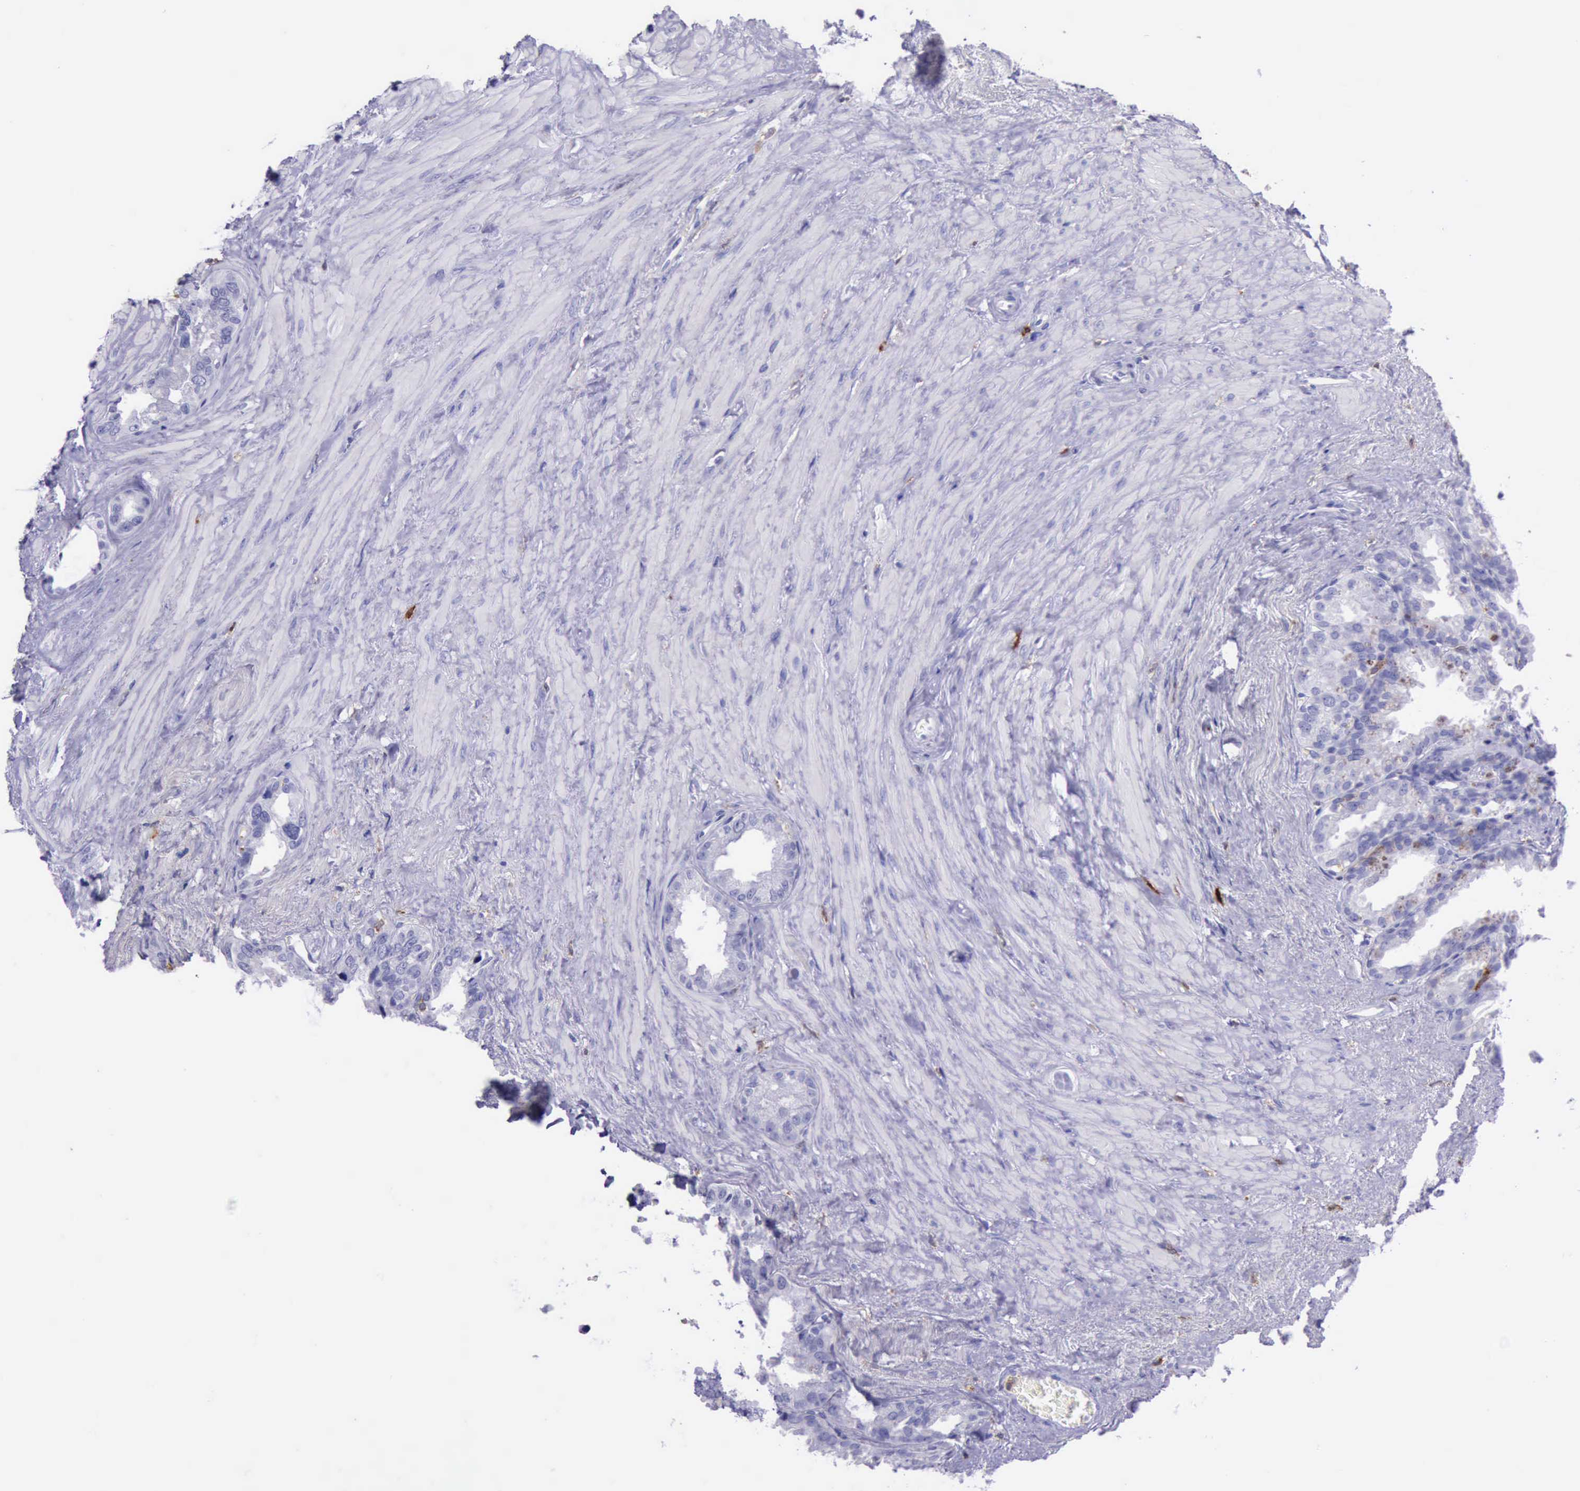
{"staining": {"intensity": "negative", "quantity": "none", "location": "none"}, "tissue": "seminal vesicle", "cell_type": "Glandular cells", "image_type": "normal", "snomed": [{"axis": "morphology", "description": "Normal tissue, NOS"}, {"axis": "topography", "description": "Prostate"}, {"axis": "topography", "description": "Seminal veicle"}], "caption": "Photomicrograph shows no protein positivity in glandular cells of unremarkable seminal vesicle. (DAB (3,3'-diaminobenzidine) IHC, high magnification).", "gene": "BTK", "patient": {"sex": "male", "age": 63}}